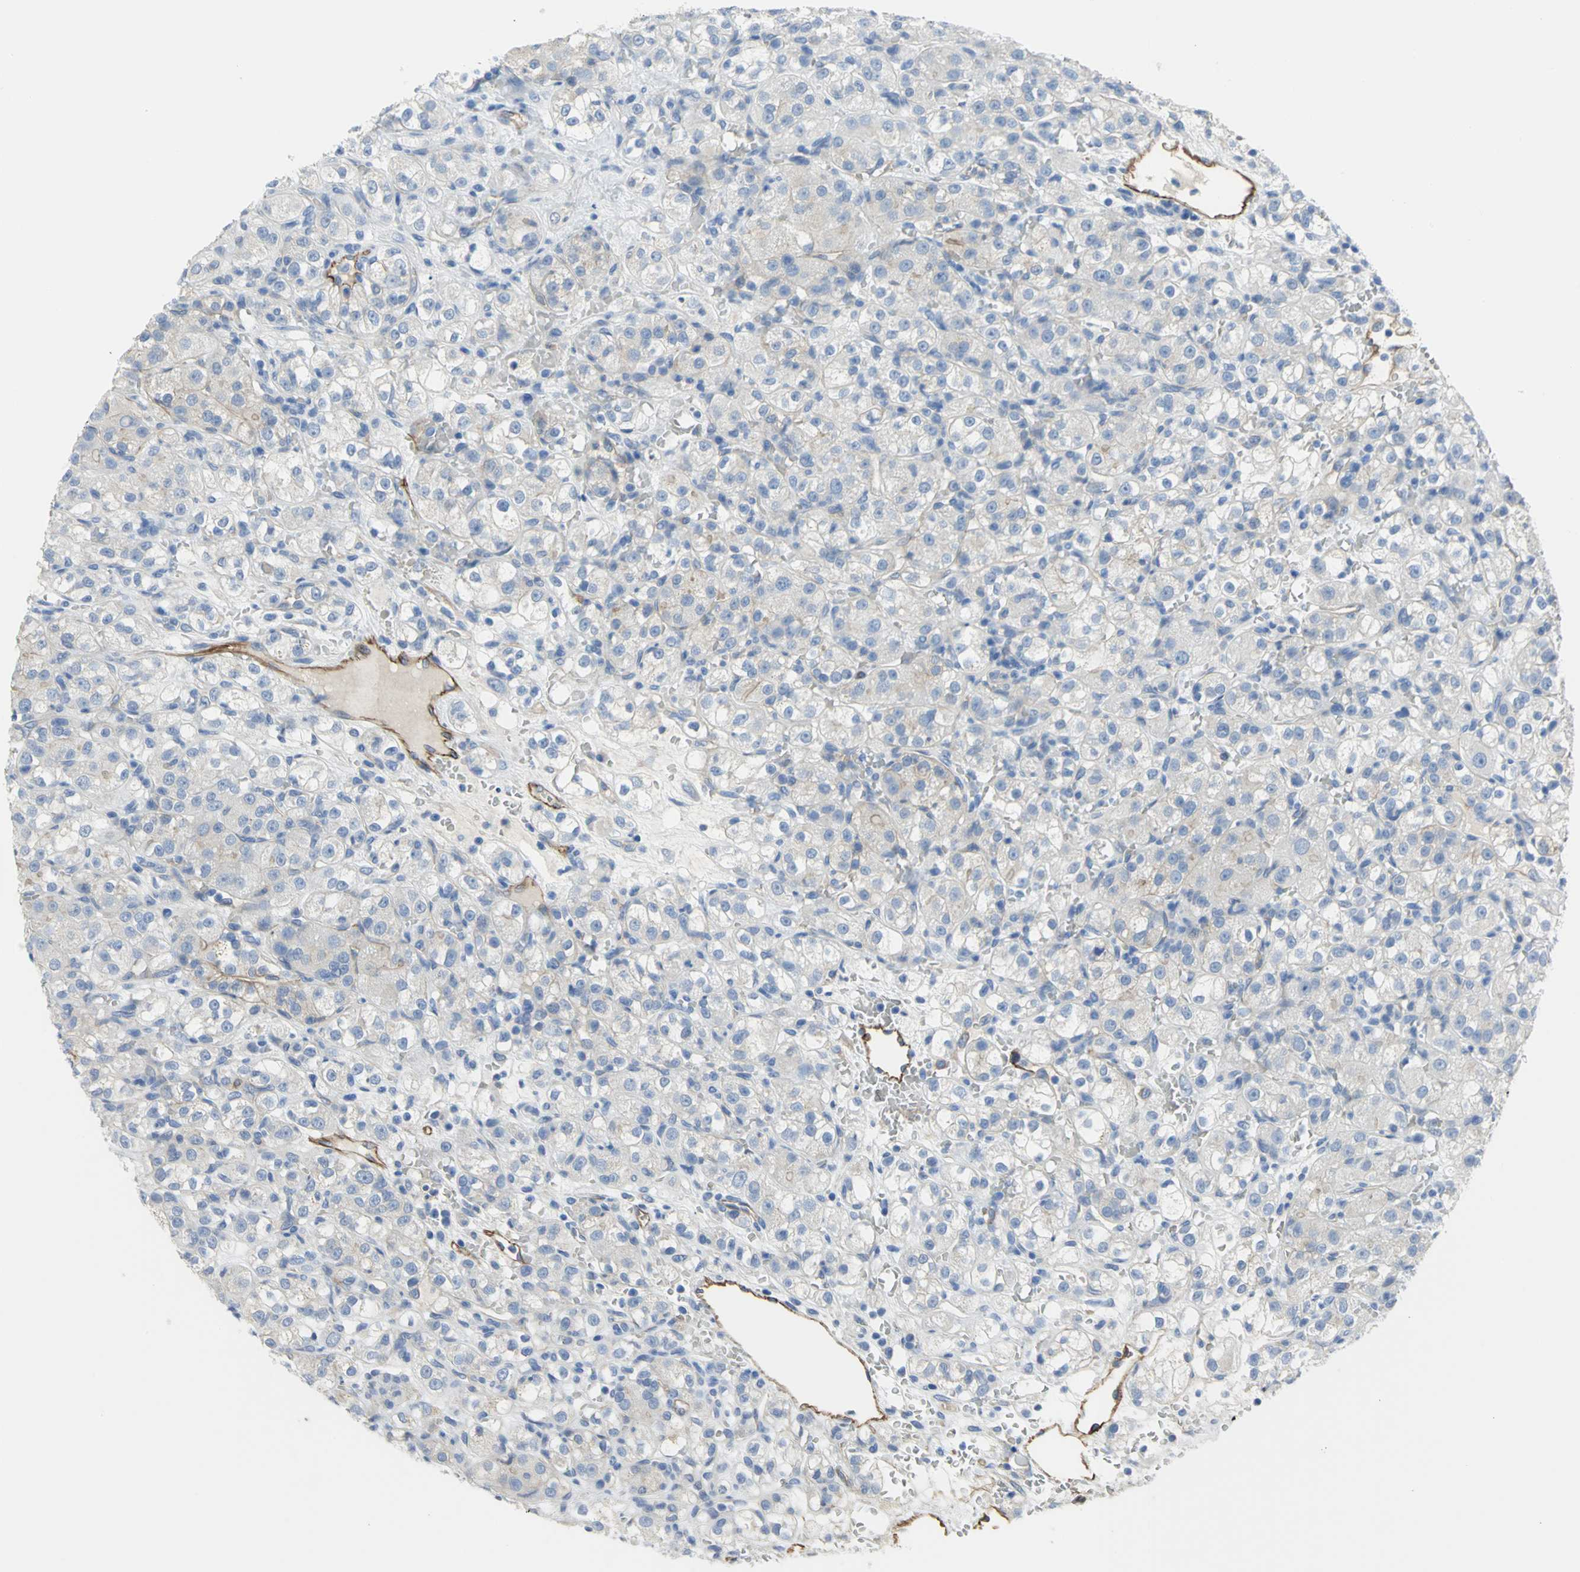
{"staining": {"intensity": "weak", "quantity": "25%-75%", "location": "cytoplasmic/membranous"}, "tissue": "renal cancer", "cell_type": "Tumor cells", "image_type": "cancer", "snomed": [{"axis": "morphology", "description": "Normal tissue, NOS"}, {"axis": "morphology", "description": "Adenocarcinoma, NOS"}, {"axis": "topography", "description": "Kidney"}], "caption": "Adenocarcinoma (renal) tissue reveals weak cytoplasmic/membranous expression in about 25%-75% of tumor cells, visualized by immunohistochemistry. Using DAB (brown) and hematoxylin (blue) stains, captured at high magnification using brightfield microscopy.", "gene": "FLNB", "patient": {"sex": "male", "age": 61}}